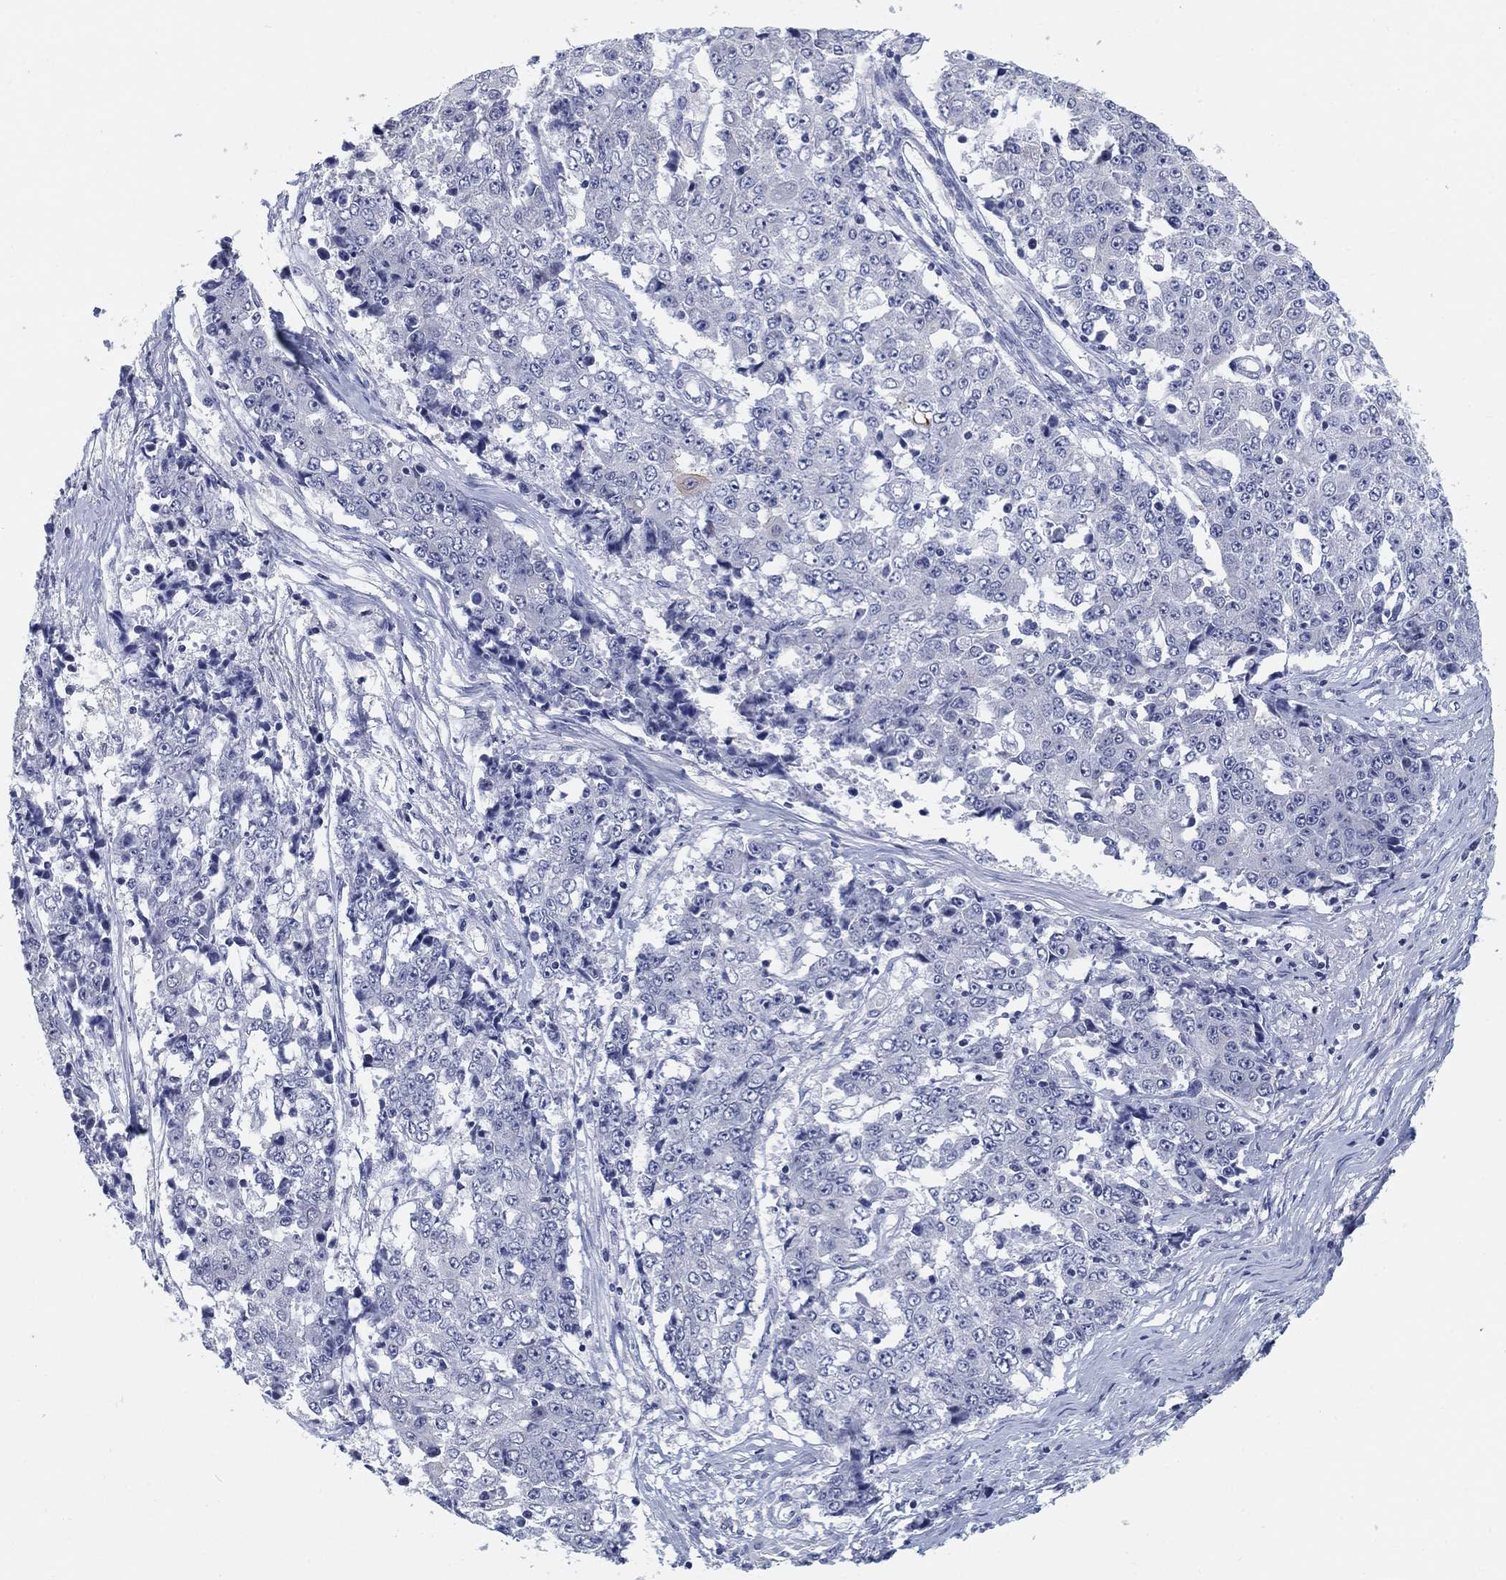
{"staining": {"intensity": "negative", "quantity": "none", "location": "none"}, "tissue": "ovarian cancer", "cell_type": "Tumor cells", "image_type": "cancer", "snomed": [{"axis": "morphology", "description": "Carcinoma, endometroid"}, {"axis": "topography", "description": "Ovary"}], "caption": "High magnification brightfield microscopy of ovarian cancer (endometroid carcinoma) stained with DAB (3,3'-diaminobenzidine) (brown) and counterstained with hematoxylin (blue): tumor cells show no significant positivity.", "gene": "CLUL1", "patient": {"sex": "female", "age": 42}}